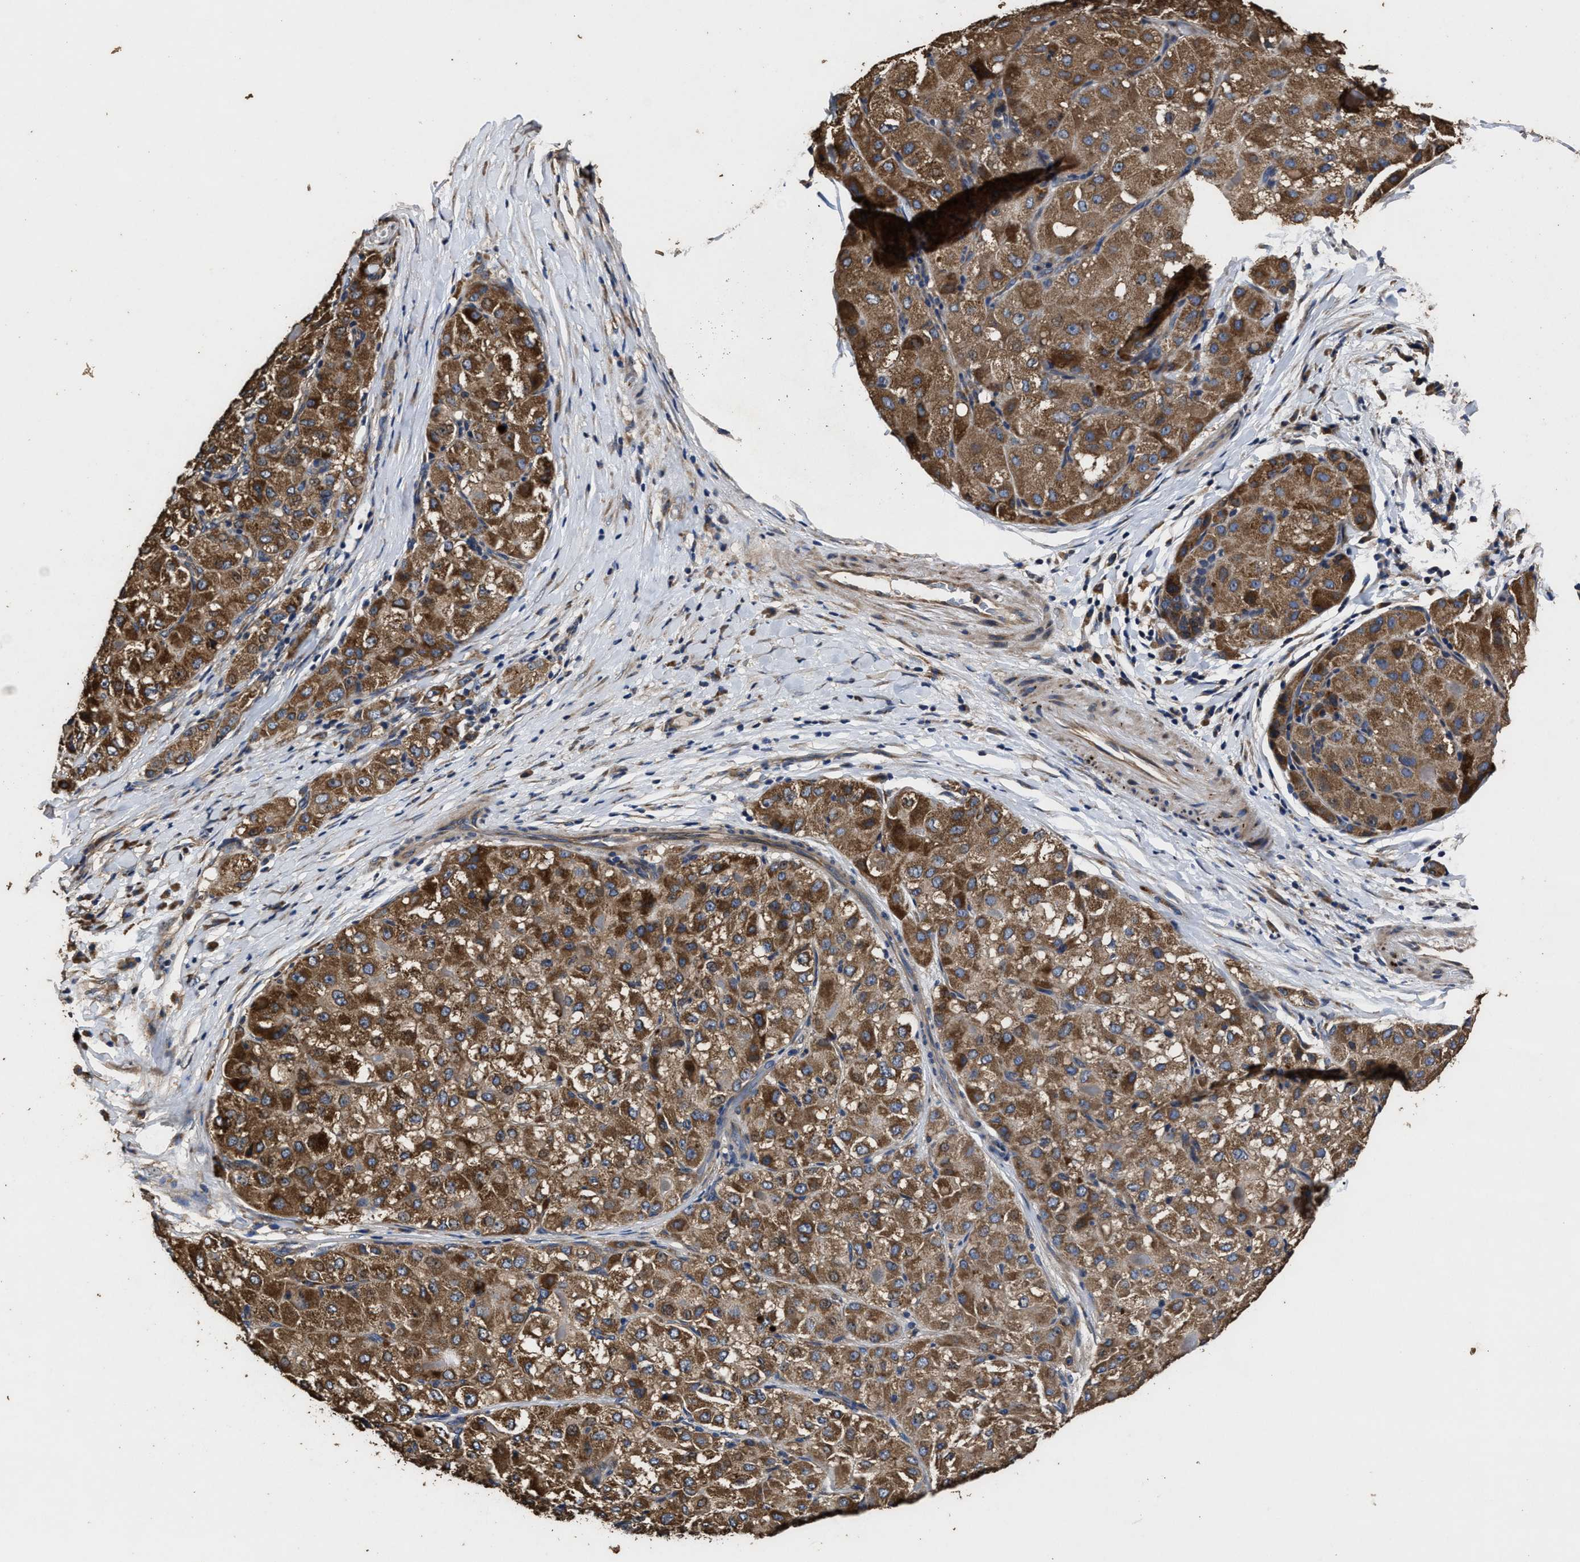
{"staining": {"intensity": "moderate", "quantity": ">75%", "location": "cytoplasmic/membranous"}, "tissue": "liver cancer", "cell_type": "Tumor cells", "image_type": "cancer", "snomed": [{"axis": "morphology", "description": "Carcinoma, Hepatocellular, NOS"}, {"axis": "topography", "description": "Liver"}], "caption": "Tumor cells exhibit moderate cytoplasmic/membranous positivity in about >75% of cells in liver cancer.", "gene": "PPM1K", "patient": {"sex": "male", "age": 80}}